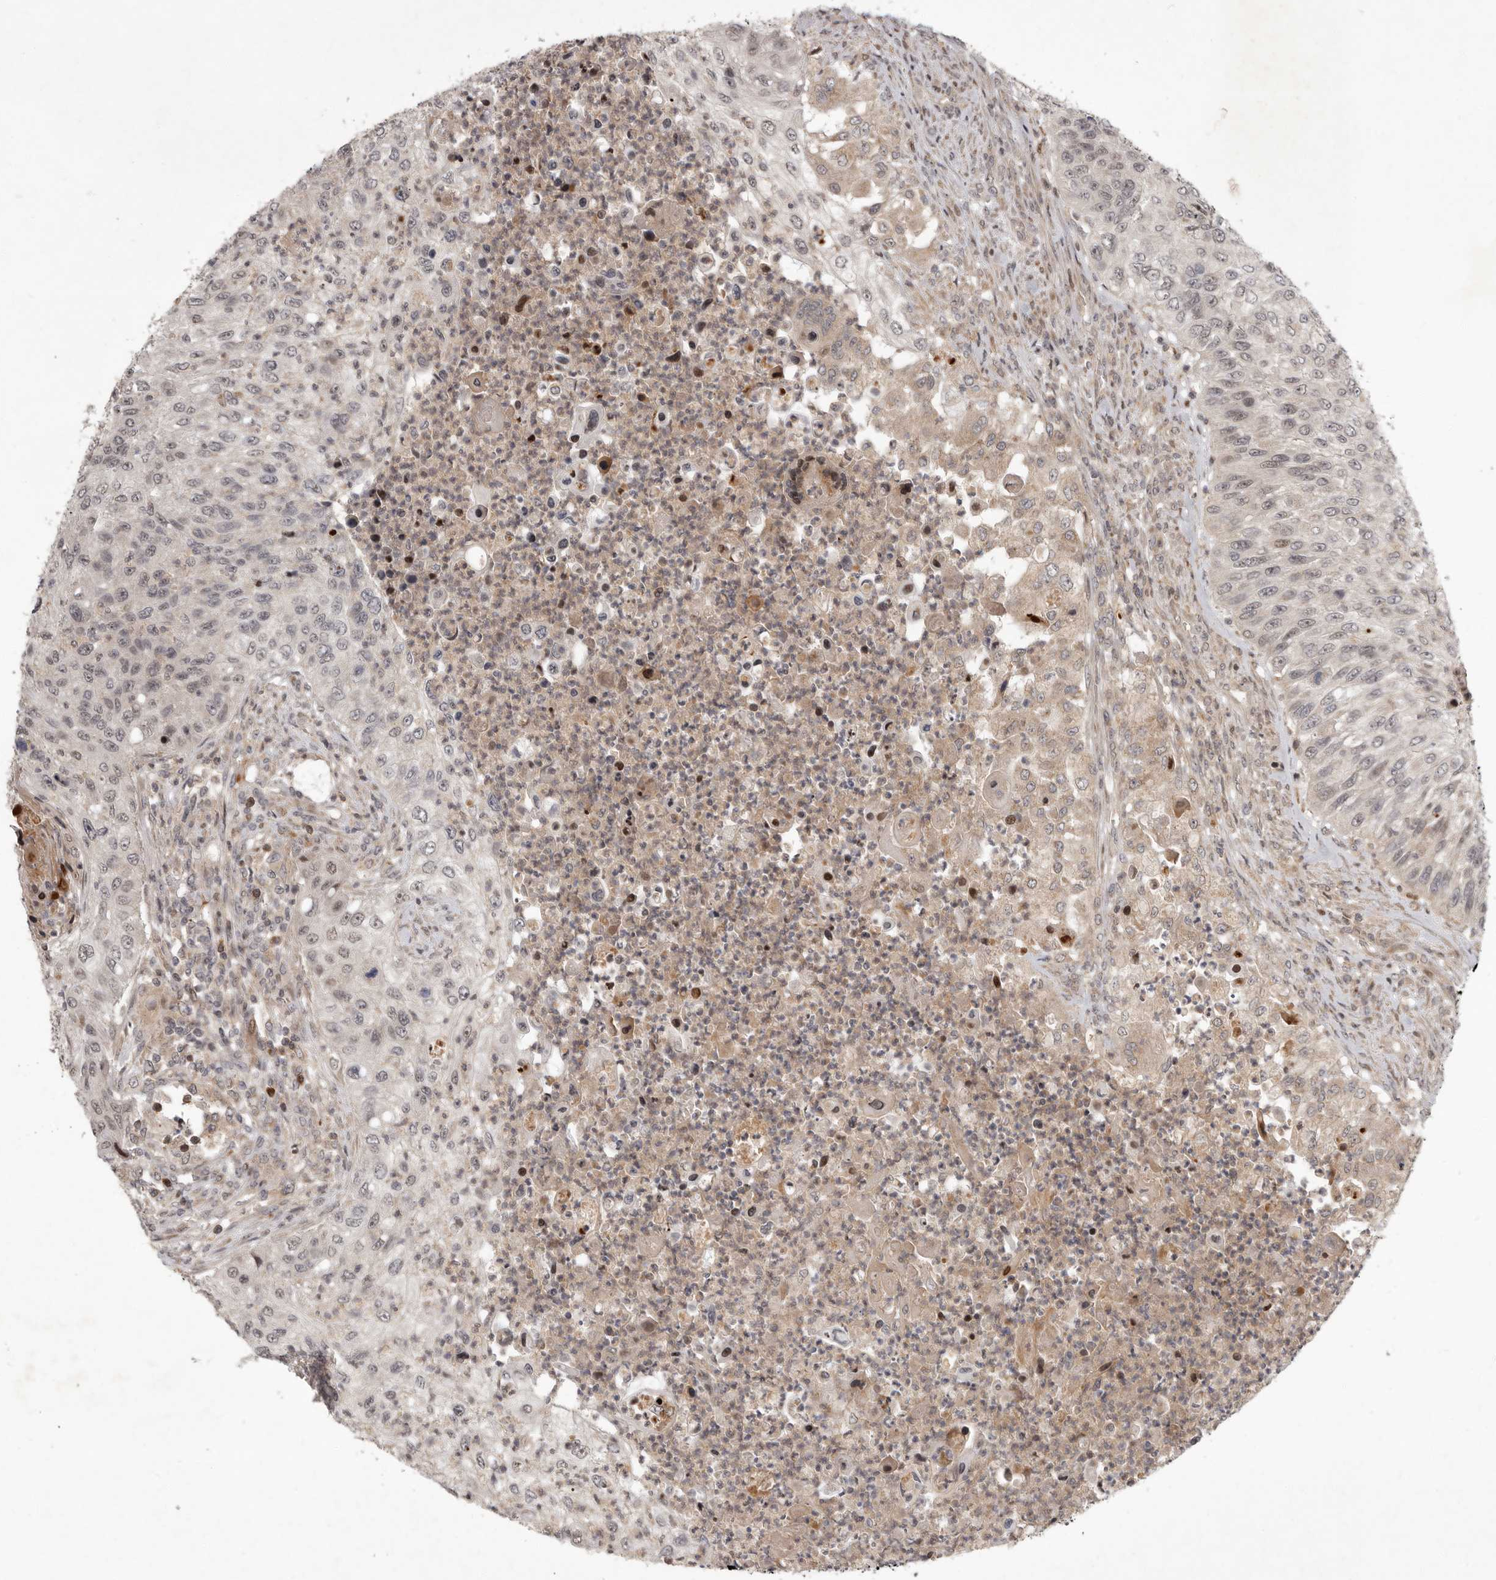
{"staining": {"intensity": "weak", "quantity": ">75%", "location": "nuclear"}, "tissue": "urothelial cancer", "cell_type": "Tumor cells", "image_type": "cancer", "snomed": [{"axis": "morphology", "description": "Urothelial carcinoma, High grade"}, {"axis": "topography", "description": "Urinary bladder"}], "caption": "A brown stain shows weak nuclear expression of a protein in urothelial cancer tumor cells. (Brightfield microscopy of DAB IHC at high magnification).", "gene": "RABIF", "patient": {"sex": "female", "age": 60}}